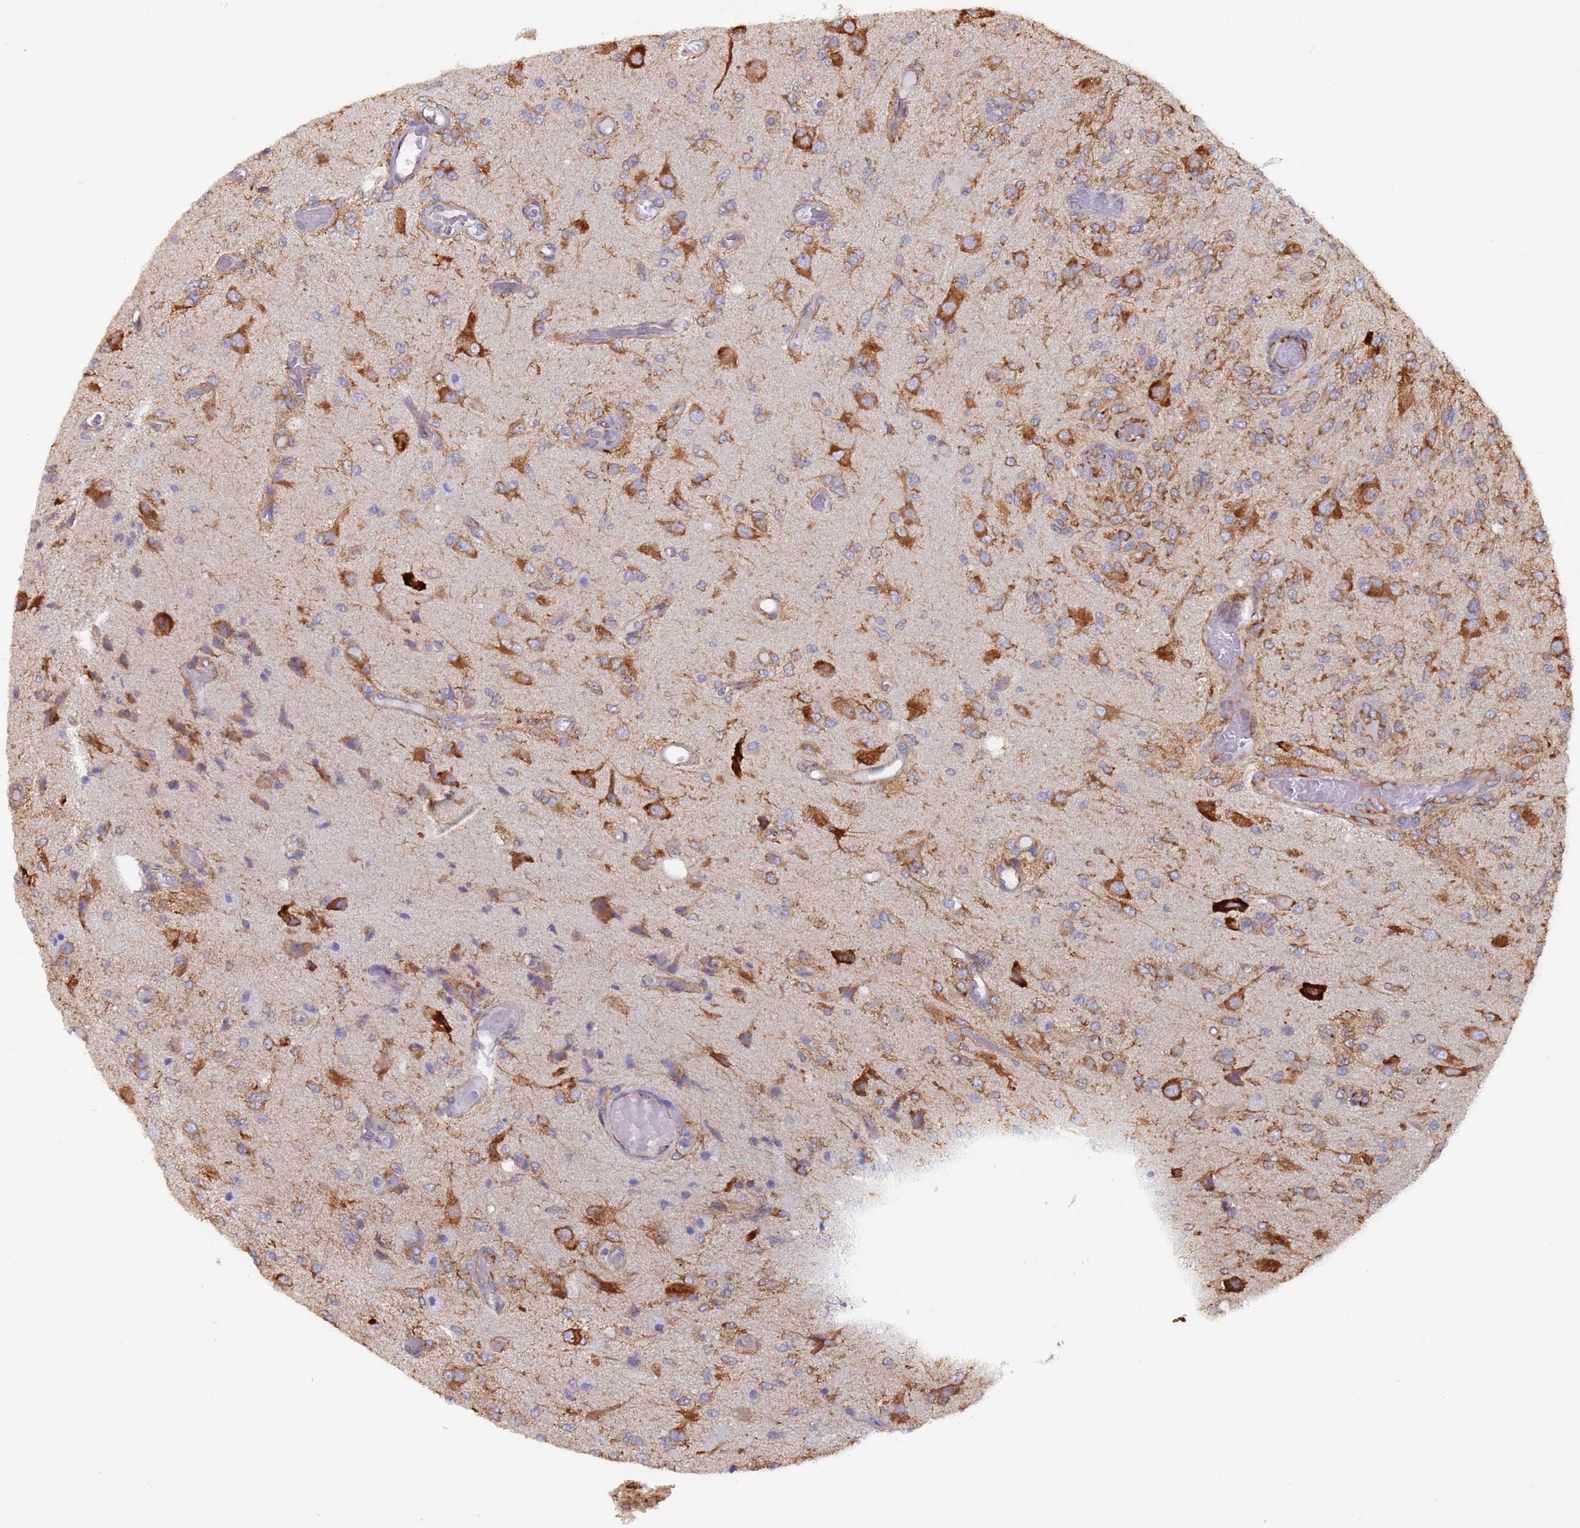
{"staining": {"intensity": "moderate", "quantity": ">75%", "location": "cytoplasmic/membranous"}, "tissue": "glioma", "cell_type": "Tumor cells", "image_type": "cancer", "snomed": [{"axis": "morphology", "description": "Normal tissue, NOS"}, {"axis": "morphology", "description": "Glioma, malignant, High grade"}, {"axis": "topography", "description": "Cerebral cortex"}], "caption": "Protein expression analysis of glioma exhibits moderate cytoplasmic/membranous positivity in approximately >75% of tumor cells. (Brightfield microscopy of DAB IHC at high magnification).", "gene": "ZNF844", "patient": {"sex": "male", "age": 77}}